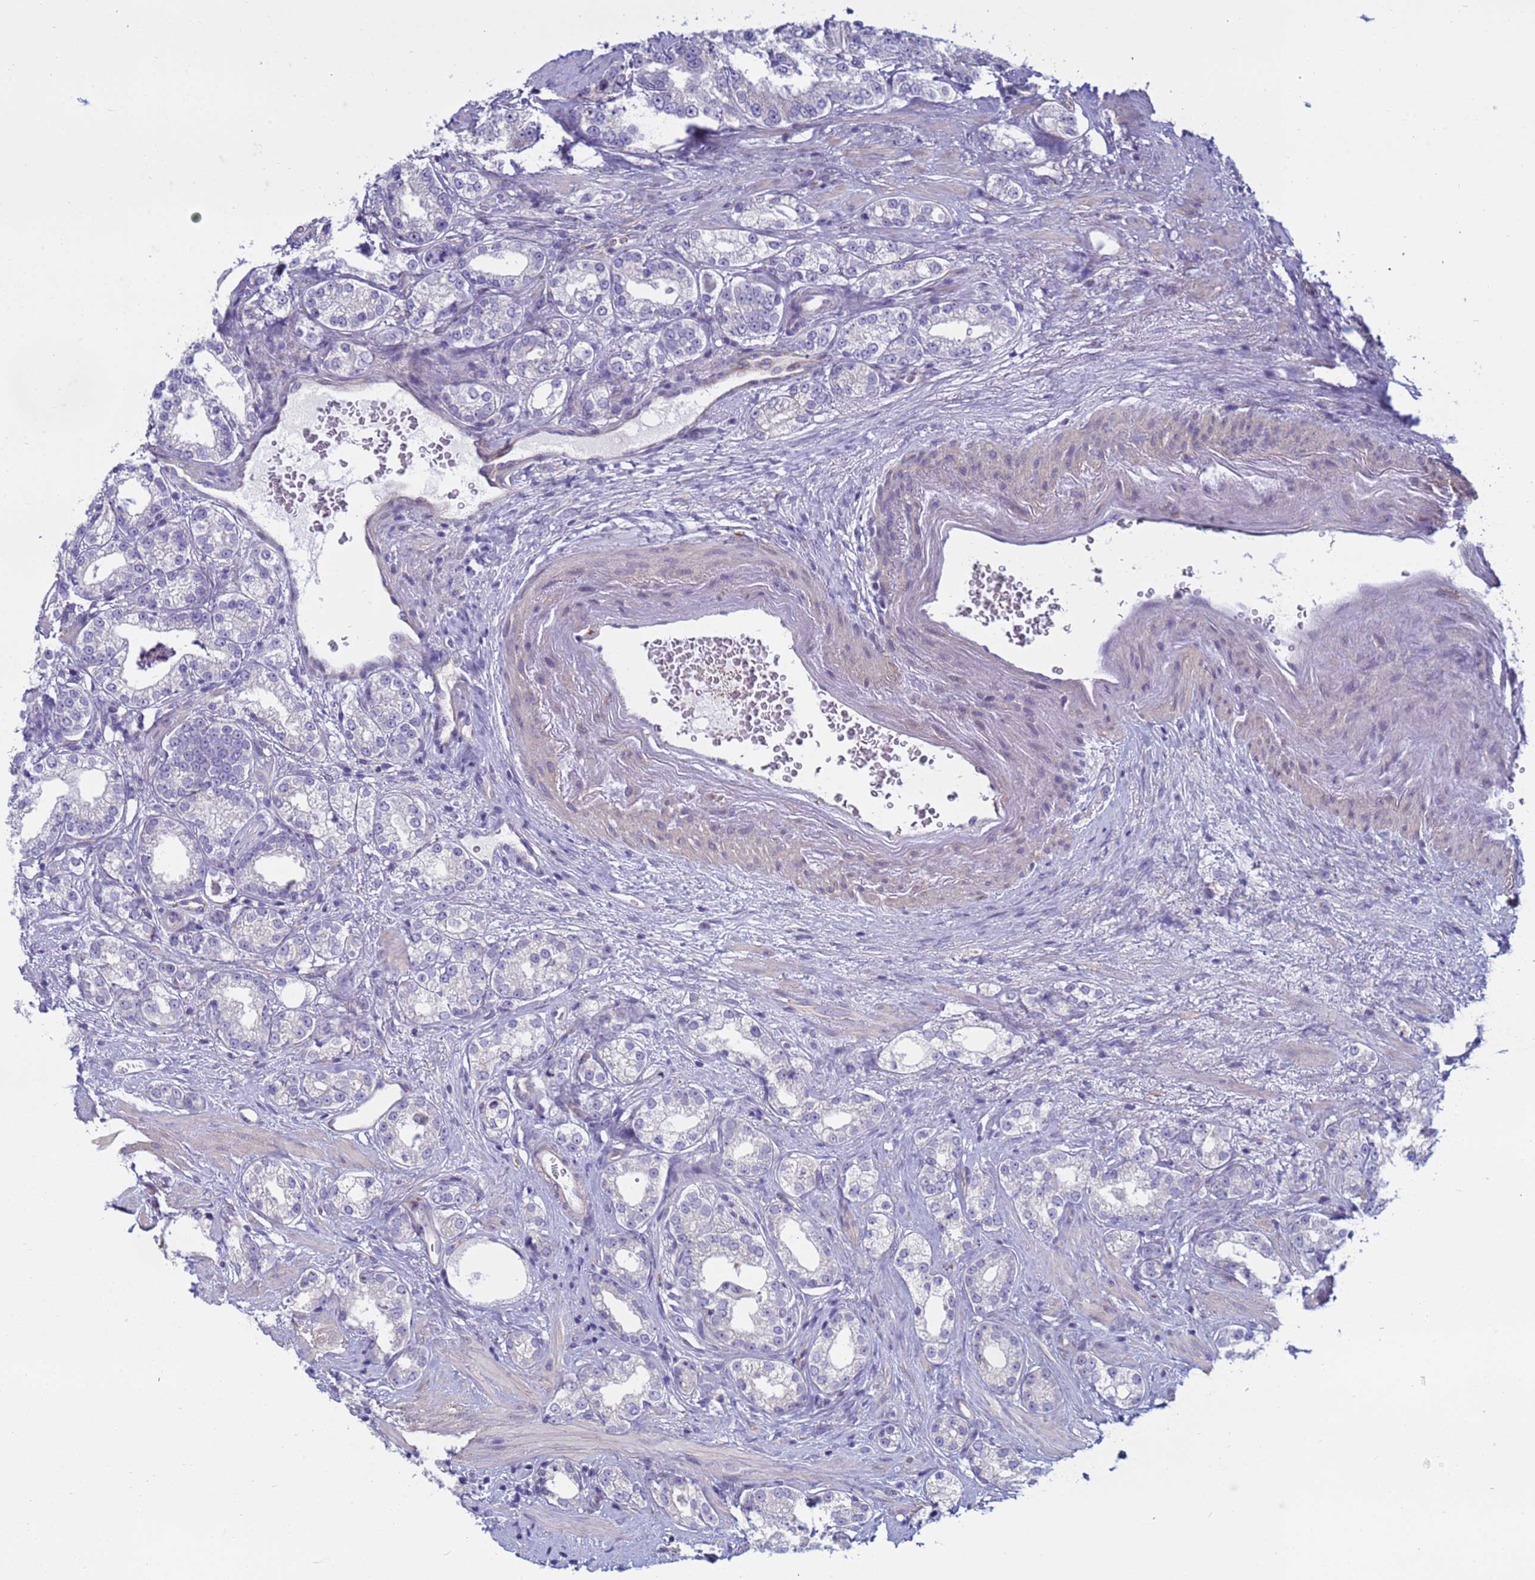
{"staining": {"intensity": "negative", "quantity": "none", "location": "none"}, "tissue": "prostate cancer", "cell_type": "Tumor cells", "image_type": "cancer", "snomed": [{"axis": "morphology", "description": "Normal tissue, NOS"}, {"axis": "morphology", "description": "Adenocarcinoma, High grade"}, {"axis": "topography", "description": "Prostate"}], "caption": "Immunohistochemistry histopathology image of neoplastic tissue: human prostate high-grade adenocarcinoma stained with DAB (3,3'-diaminobenzidine) reveals no significant protein positivity in tumor cells. (Brightfield microscopy of DAB immunohistochemistry at high magnification).", "gene": "TRPC6", "patient": {"sex": "male", "age": 83}}